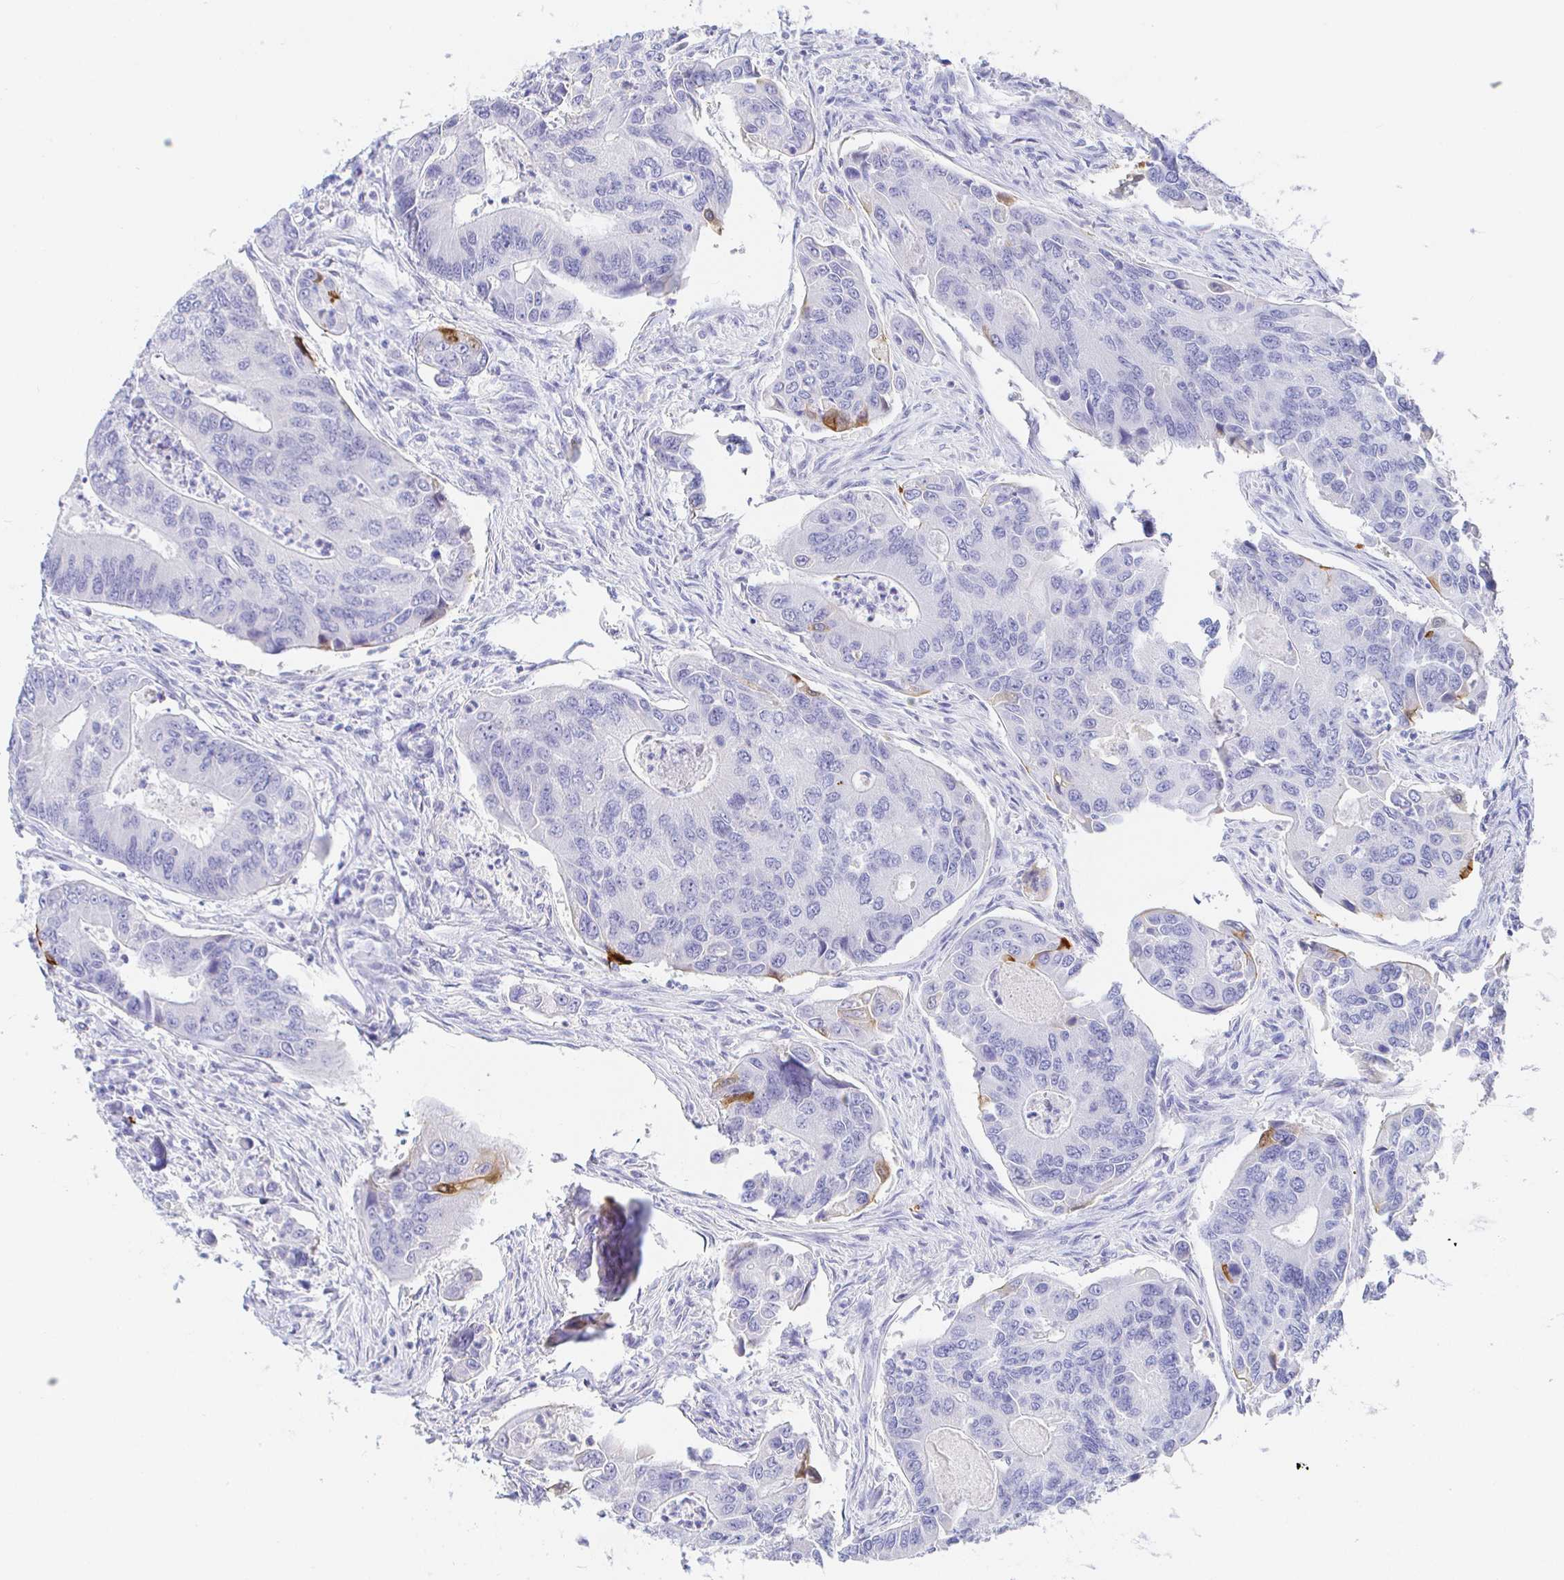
{"staining": {"intensity": "negative", "quantity": "none", "location": "none"}, "tissue": "colorectal cancer", "cell_type": "Tumor cells", "image_type": "cancer", "snomed": [{"axis": "morphology", "description": "Adenocarcinoma, NOS"}, {"axis": "topography", "description": "Colon"}], "caption": "Human colorectal adenocarcinoma stained for a protein using IHC demonstrates no expression in tumor cells.", "gene": "PDE6B", "patient": {"sex": "female", "age": 67}}